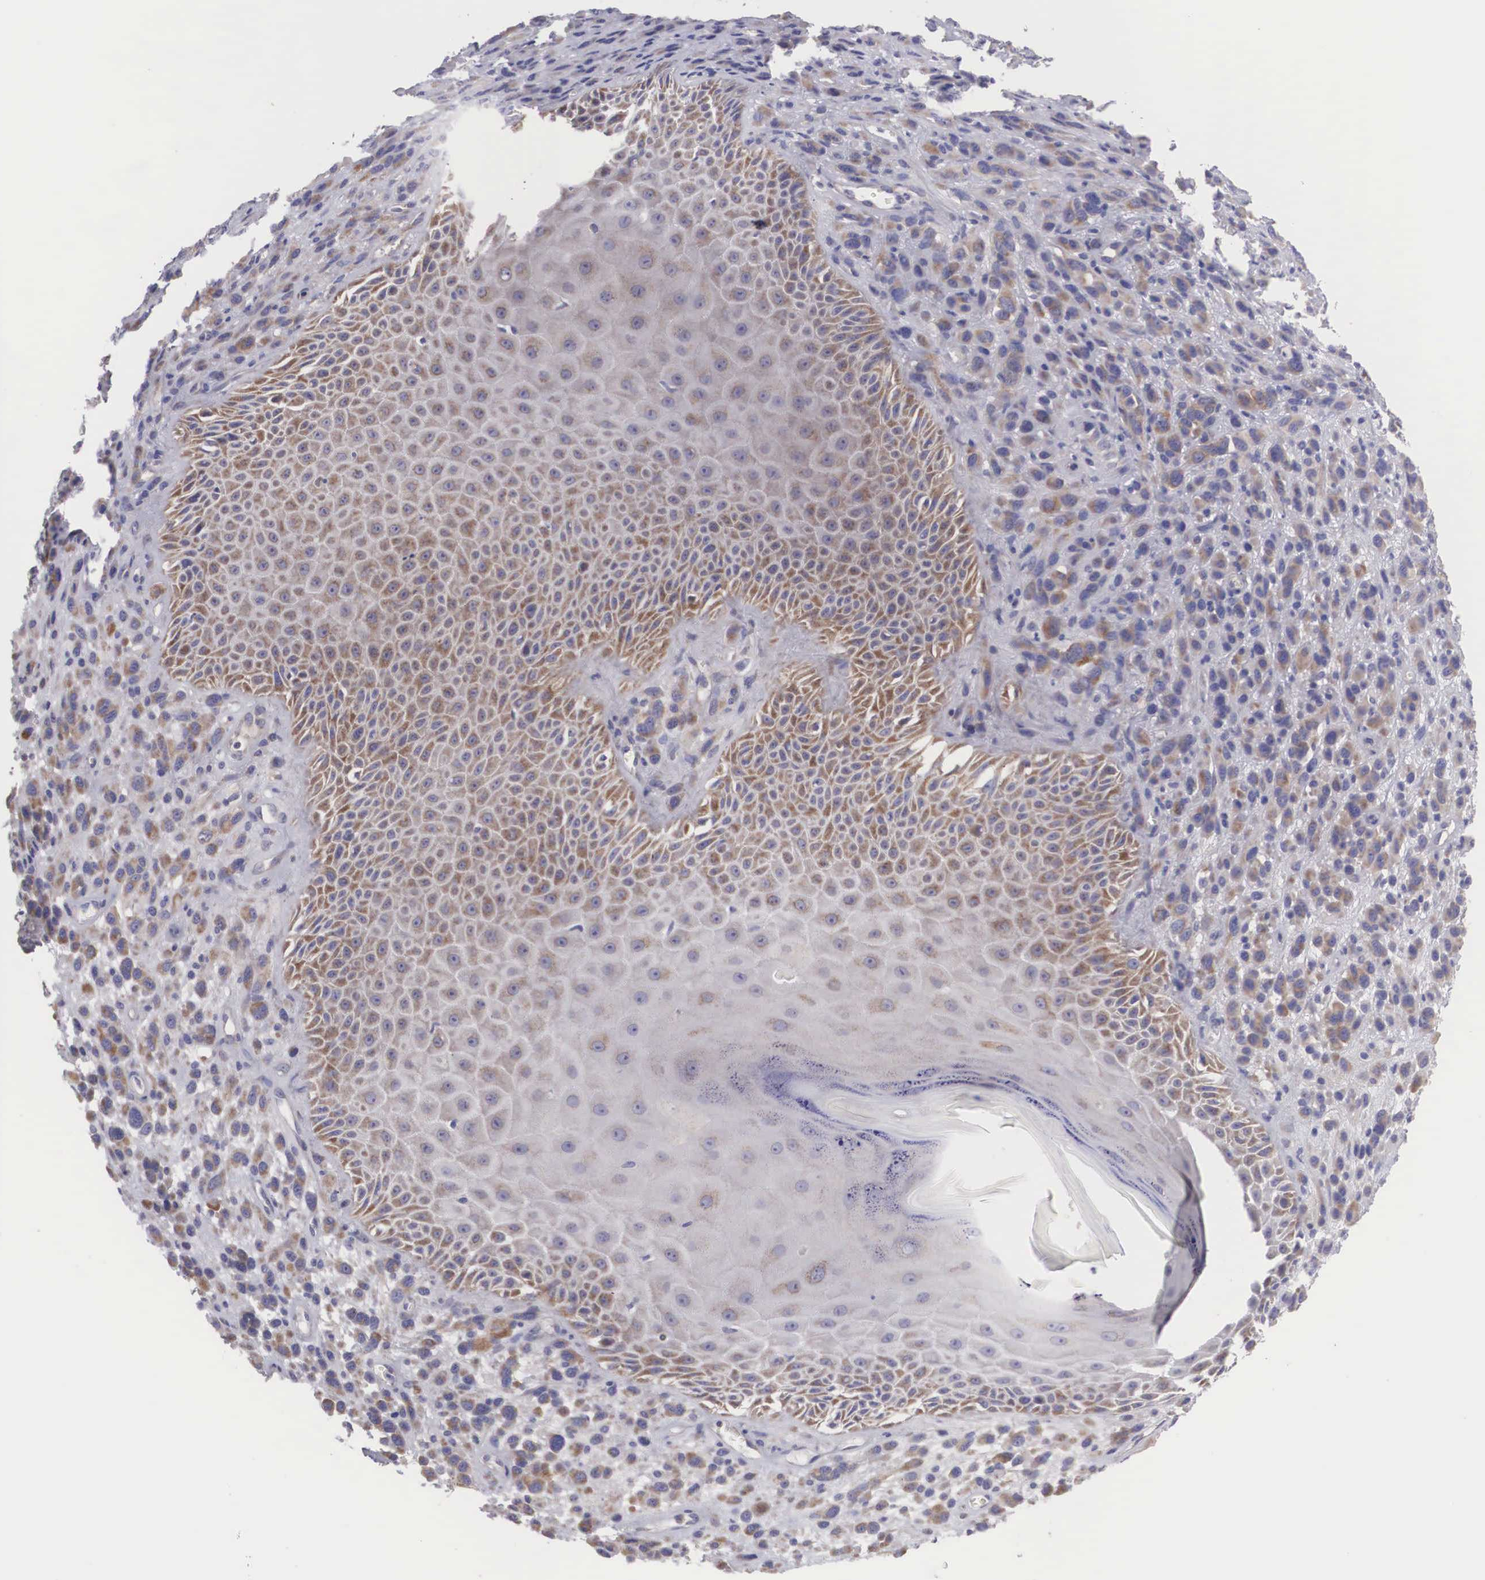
{"staining": {"intensity": "weak", "quantity": "25%-75%", "location": "cytoplasmic/membranous"}, "tissue": "melanoma", "cell_type": "Tumor cells", "image_type": "cancer", "snomed": [{"axis": "morphology", "description": "Malignant melanoma, NOS"}, {"axis": "topography", "description": "Skin"}], "caption": "Immunohistochemistry (IHC) image of neoplastic tissue: melanoma stained using IHC shows low levels of weak protein expression localized specifically in the cytoplasmic/membranous of tumor cells, appearing as a cytoplasmic/membranous brown color.", "gene": "TXLNG", "patient": {"sex": "male", "age": 51}}